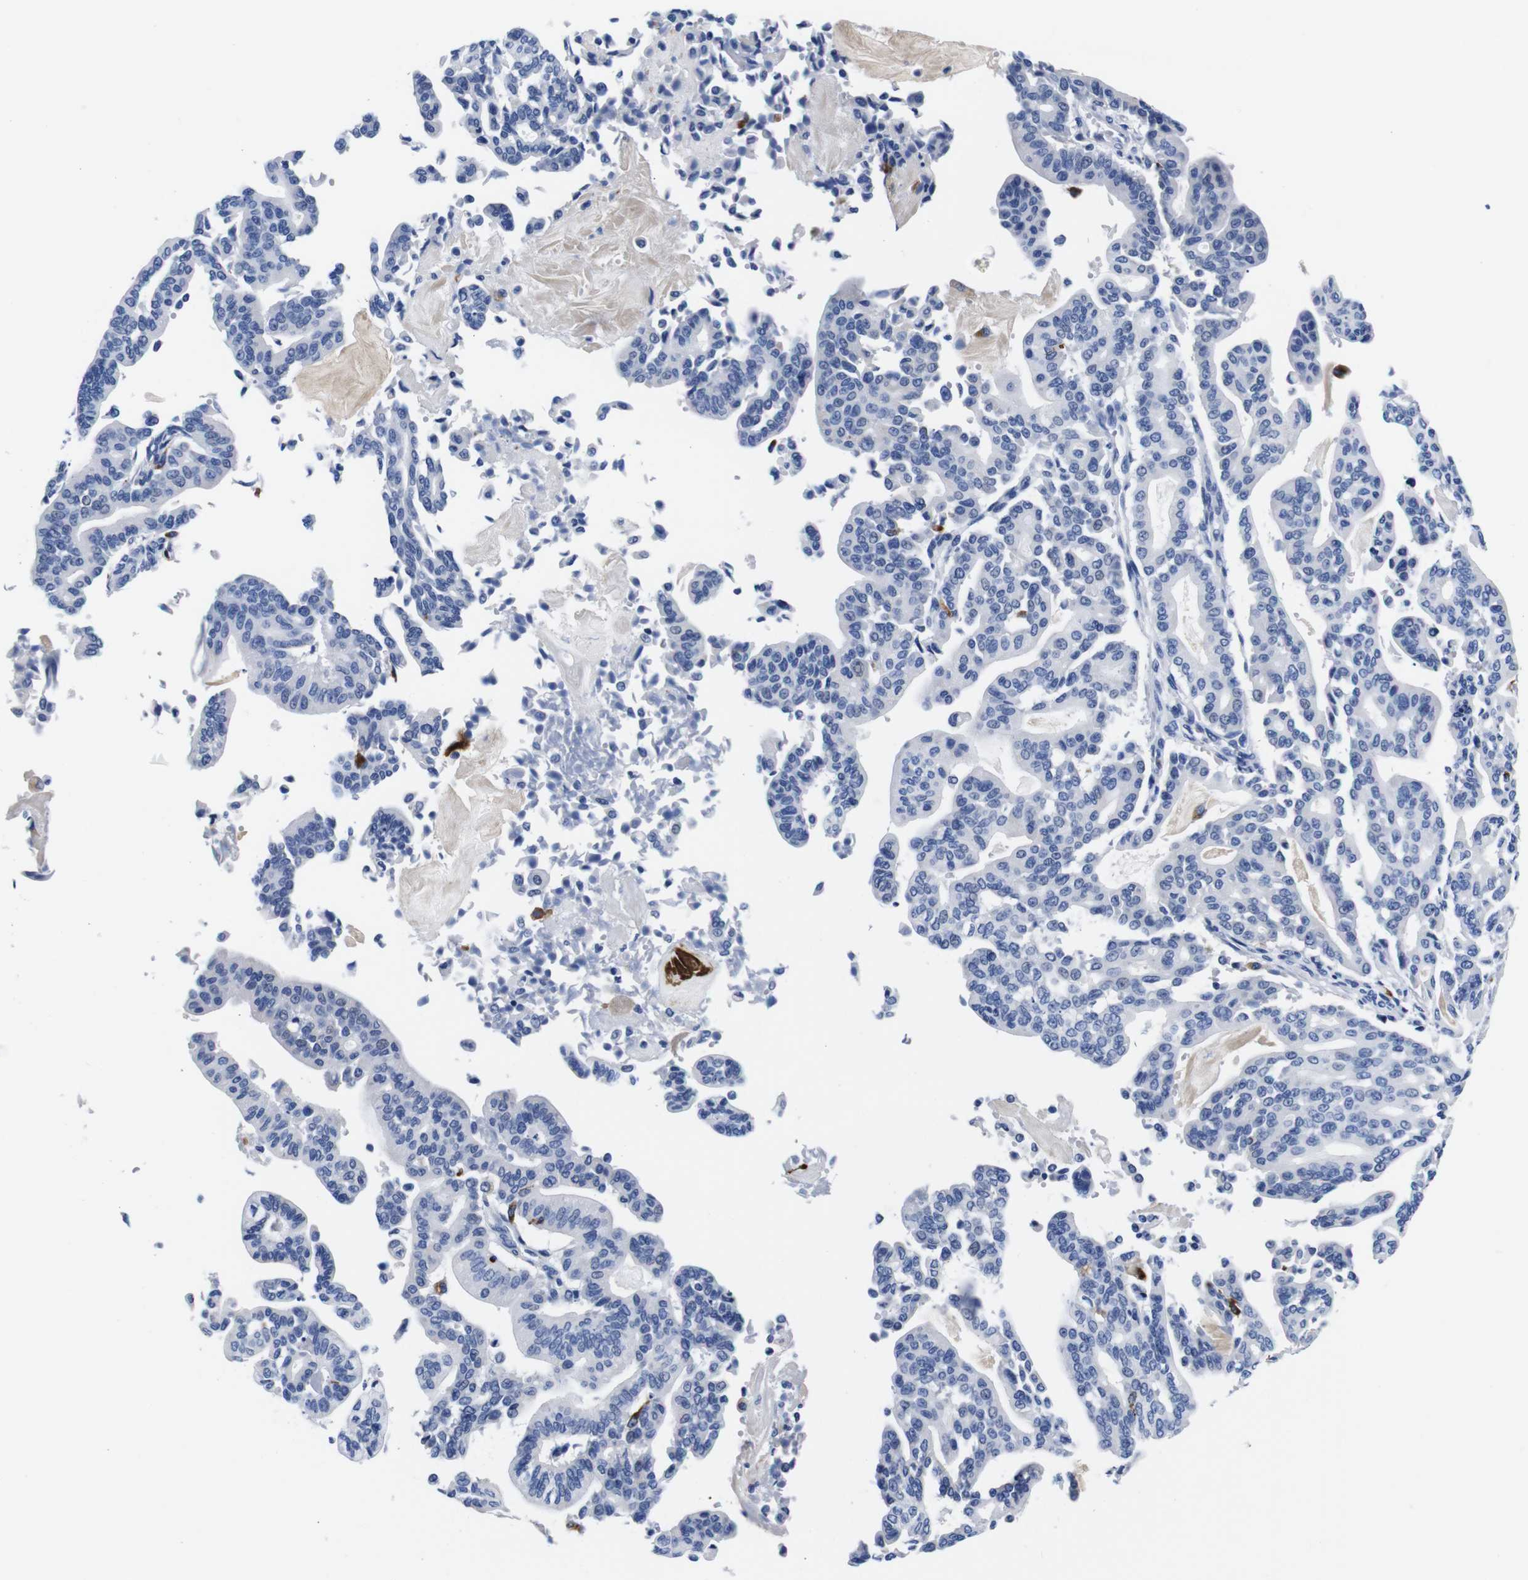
{"staining": {"intensity": "negative", "quantity": "none", "location": "none"}, "tissue": "pancreatic cancer", "cell_type": "Tumor cells", "image_type": "cancer", "snomed": [{"axis": "morphology", "description": "Adenocarcinoma, NOS"}, {"axis": "topography", "description": "Pancreas"}], "caption": "Protein analysis of pancreatic cancer (adenocarcinoma) reveals no significant staining in tumor cells.", "gene": "HLA-DMB", "patient": {"sex": "male", "age": 63}}